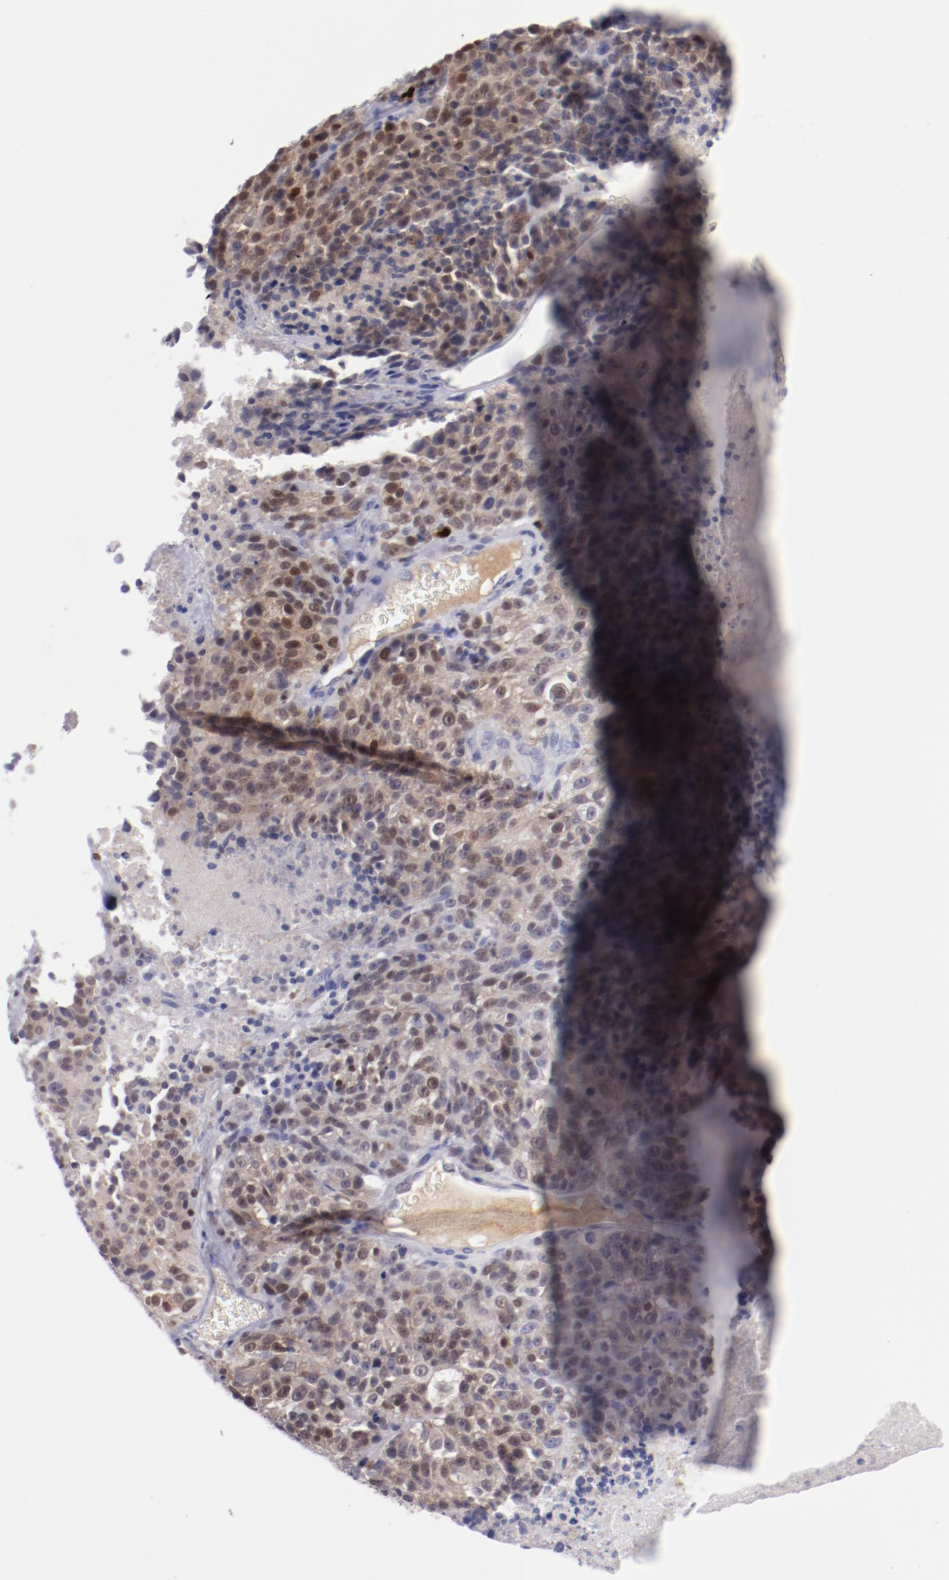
{"staining": {"intensity": "moderate", "quantity": ">75%", "location": "cytoplasmic/membranous"}, "tissue": "melanoma", "cell_type": "Tumor cells", "image_type": "cancer", "snomed": [{"axis": "morphology", "description": "Malignant melanoma, Metastatic site"}, {"axis": "topography", "description": "Cerebral cortex"}], "caption": "The micrograph shows immunohistochemical staining of malignant melanoma (metastatic site). There is moderate cytoplasmic/membranous staining is present in approximately >75% of tumor cells. (IHC, brightfield microscopy, high magnification).", "gene": "IRF8", "patient": {"sex": "female", "age": 52}}